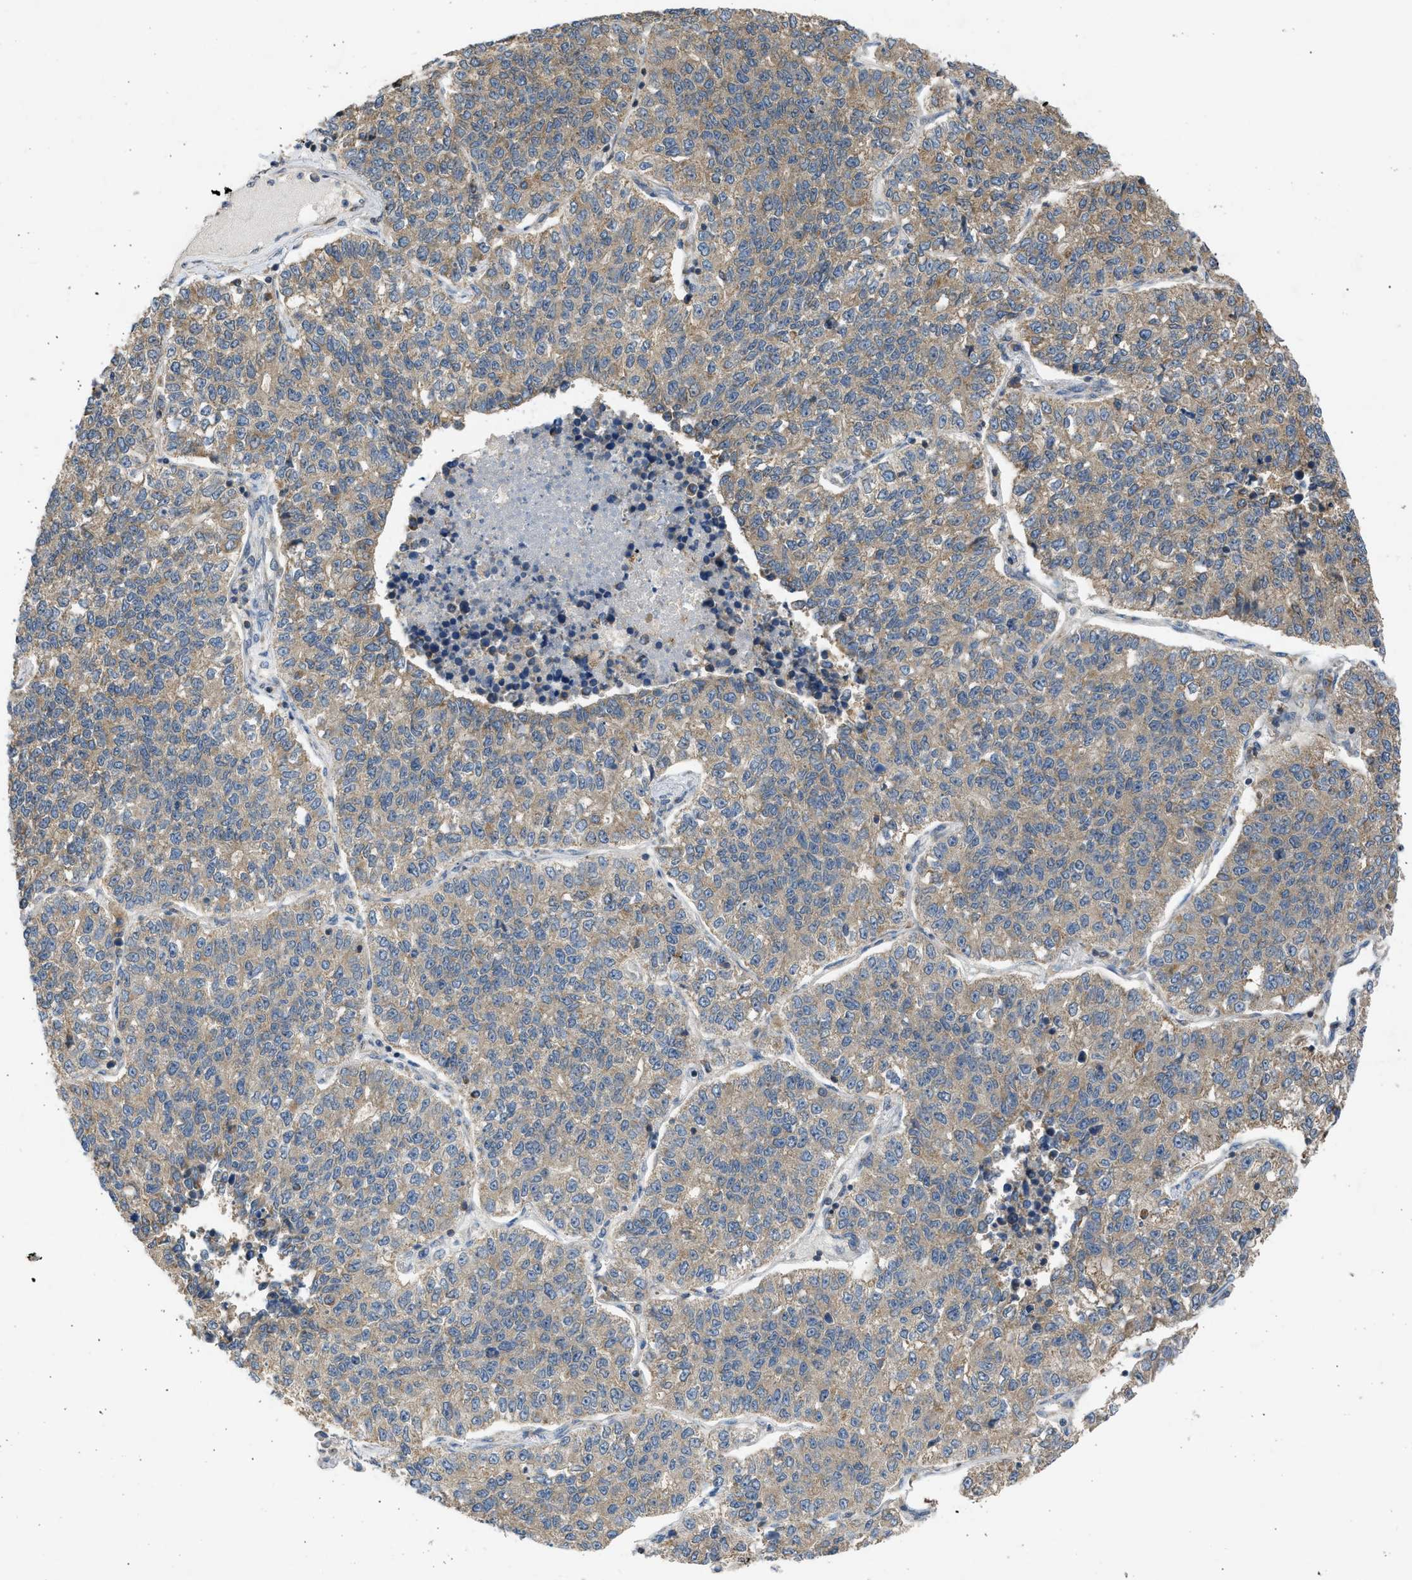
{"staining": {"intensity": "weak", "quantity": ">75%", "location": "cytoplasmic/membranous"}, "tissue": "lung cancer", "cell_type": "Tumor cells", "image_type": "cancer", "snomed": [{"axis": "morphology", "description": "Adenocarcinoma, NOS"}, {"axis": "topography", "description": "Lung"}], "caption": "A low amount of weak cytoplasmic/membranous staining is appreciated in about >75% of tumor cells in lung cancer tissue. The staining was performed using DAB, with brown indicating positive protein expression. Nuclei are stained blue with hematoxylin.", "gene": "CYP1A1", "patient": {"sex": "male", "age": 49}}